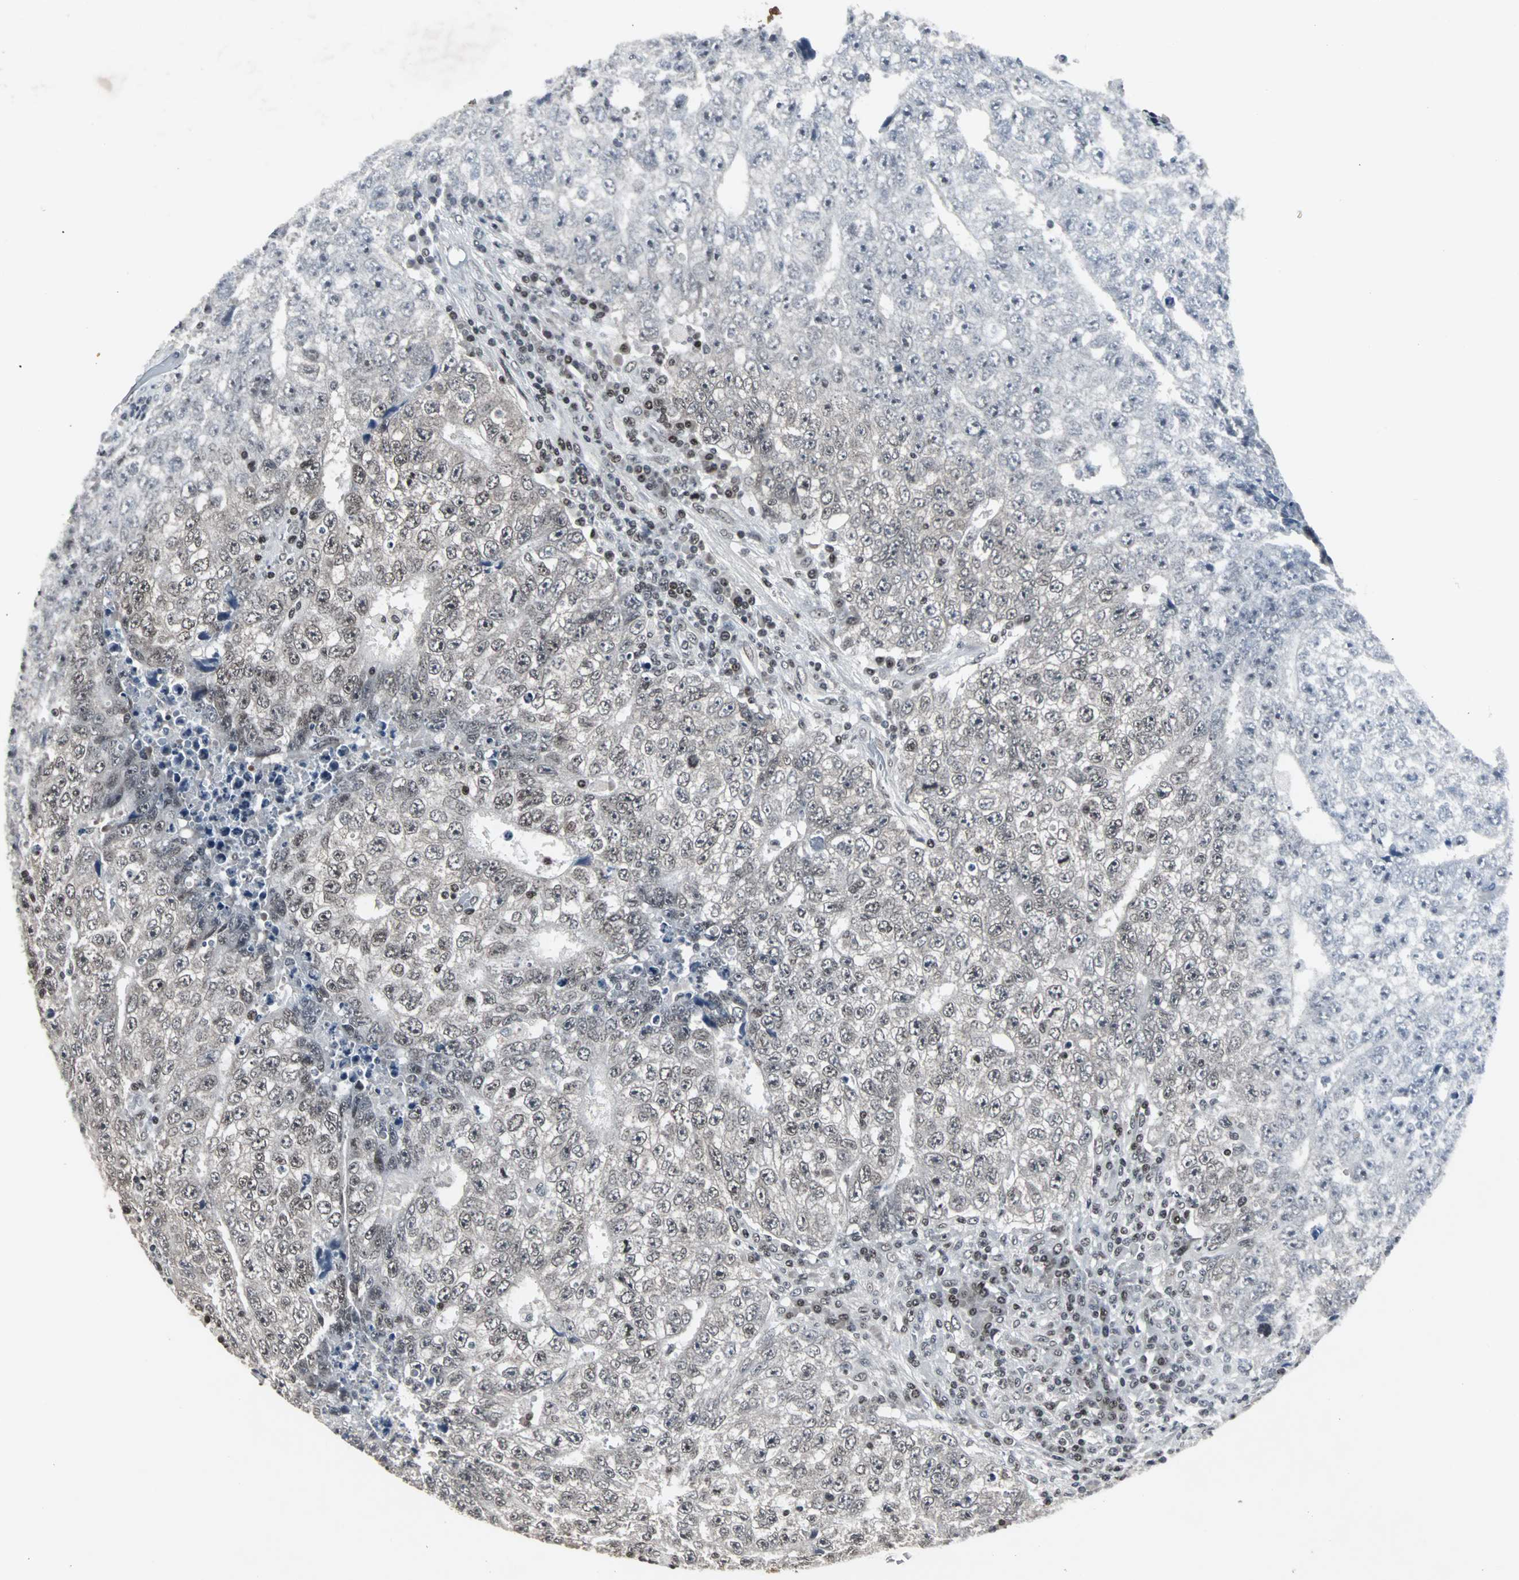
{"staining": {"intensity": "weak", "quantity": "25%-75%", "location": "nuclear"}, "tissue": "testis cancer", "cell_type": "Tumor cells", "image_type": "cancer", "snomed": [{"axis": "morphology", "description": "Necrosis, NOS"}, {"axis": "morphology", "description": "Carcinoma, Embryonal, NOS"}, {"axis": "topography", "description": "Testis"}], "caption": "Immunohistochemical staining of testis cancer shows weak nuclear protein expression in about 25%-75% of tumor cells. The staining was performed using DAB (3,3'-diaminobenzidine) to visualize the protein expression in brown, while the nuclei were stained in blue with hematoxylin (Magnification: 20x).", "gene": "PNKP", "patient": {"sex": "male", "age": 19}}